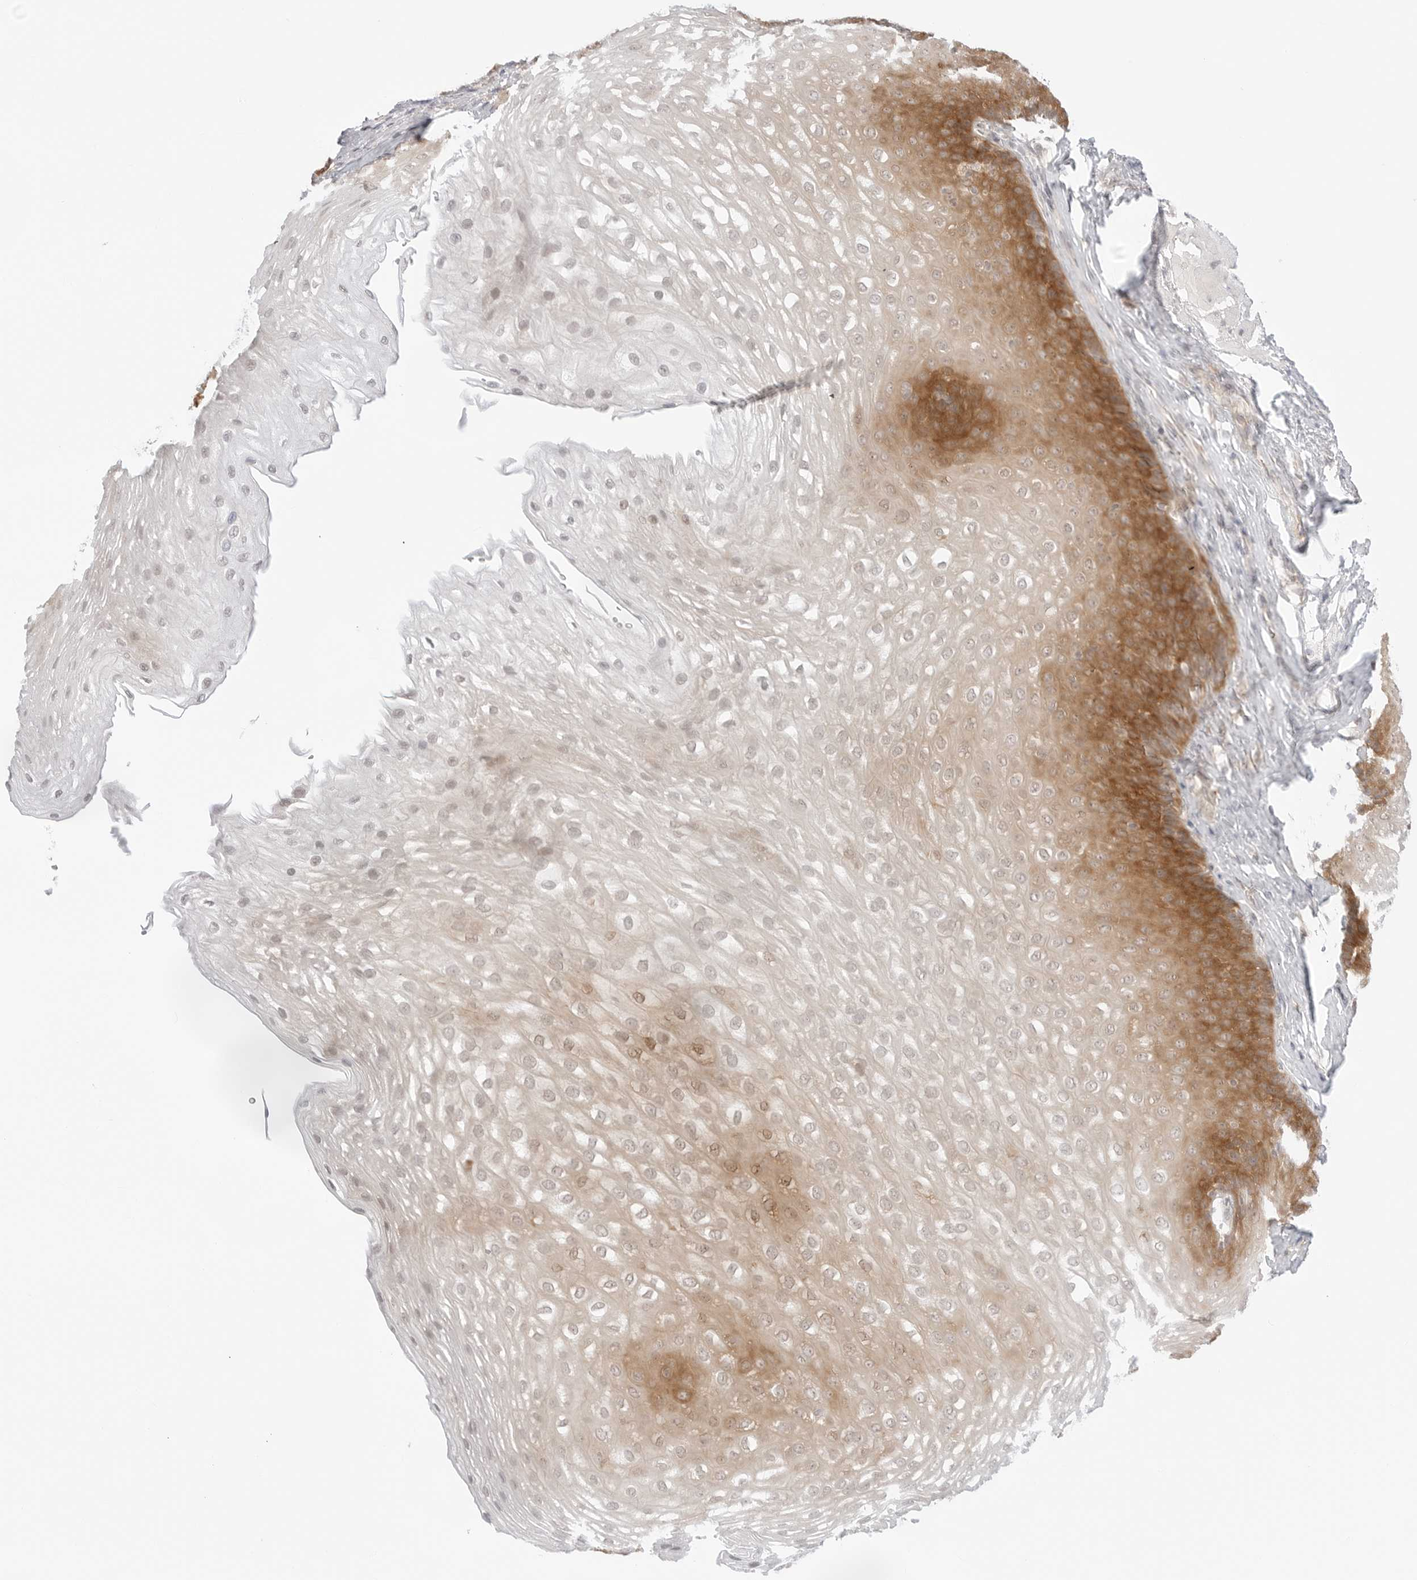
{"staining": {"intensity": "moderate", "quantity": "25%-75%", "location": "cytoplasmic/membranous"}, "tissue": "esophagus", "cell_type": "Squamous epithelial cells", "image_type": "normal", "snomed": [{"axis": "morphology", "description": "Normal tissue, NOS"}, {"axis": "topography", "description": "Esophagus"}], "caption": "This photomicrograph reveals IHC staining of normal human esophagus, with medium moderate cytoplasmic/membranous staining in about 25%-75% of squamous epithelial cells.", "gene": "NUDC", "patient": {"sex": "female", "age": 66}}